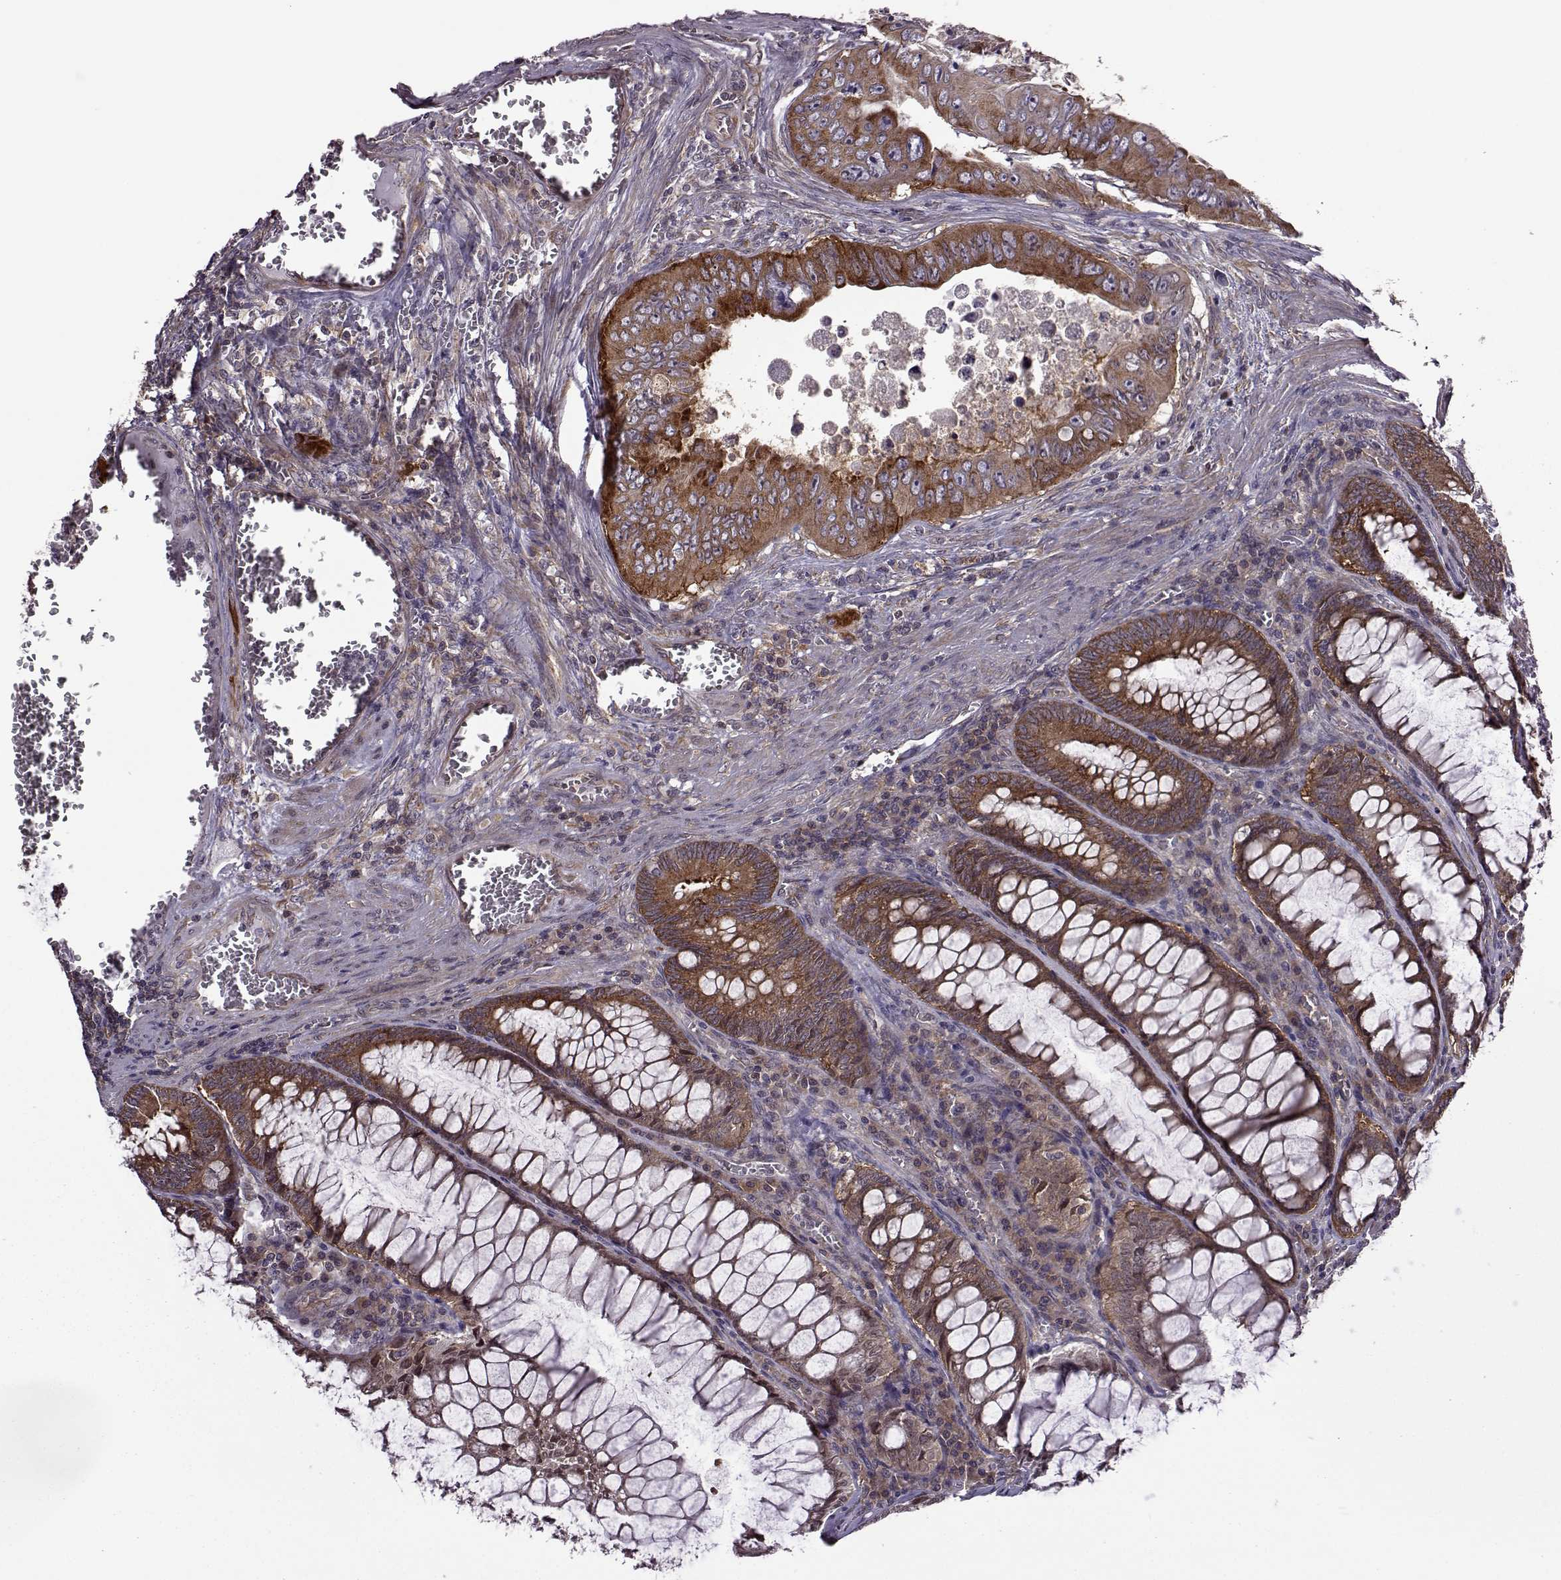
{"staining": {"intensity": "strong", "quantity": ">75%", "location": "cytoplasmic/membranous"}, "tissue": "colorectal cancer", "cell_type": "Tumor cells", "image_type": "cancer", "snomed": [{"axis": "morphology", "description": "Adenocarcinoma, NOS"}, {"axis": "topography", "description": "Colon"}], "caption": "Tumor cells exhibit high levels of strong cytoplasmic/membranous positivity in about >75% of cells in human adenocarcinoma (colorectal).", "gene": "URI1", "patient": {"sex": "female", "age": 84}}